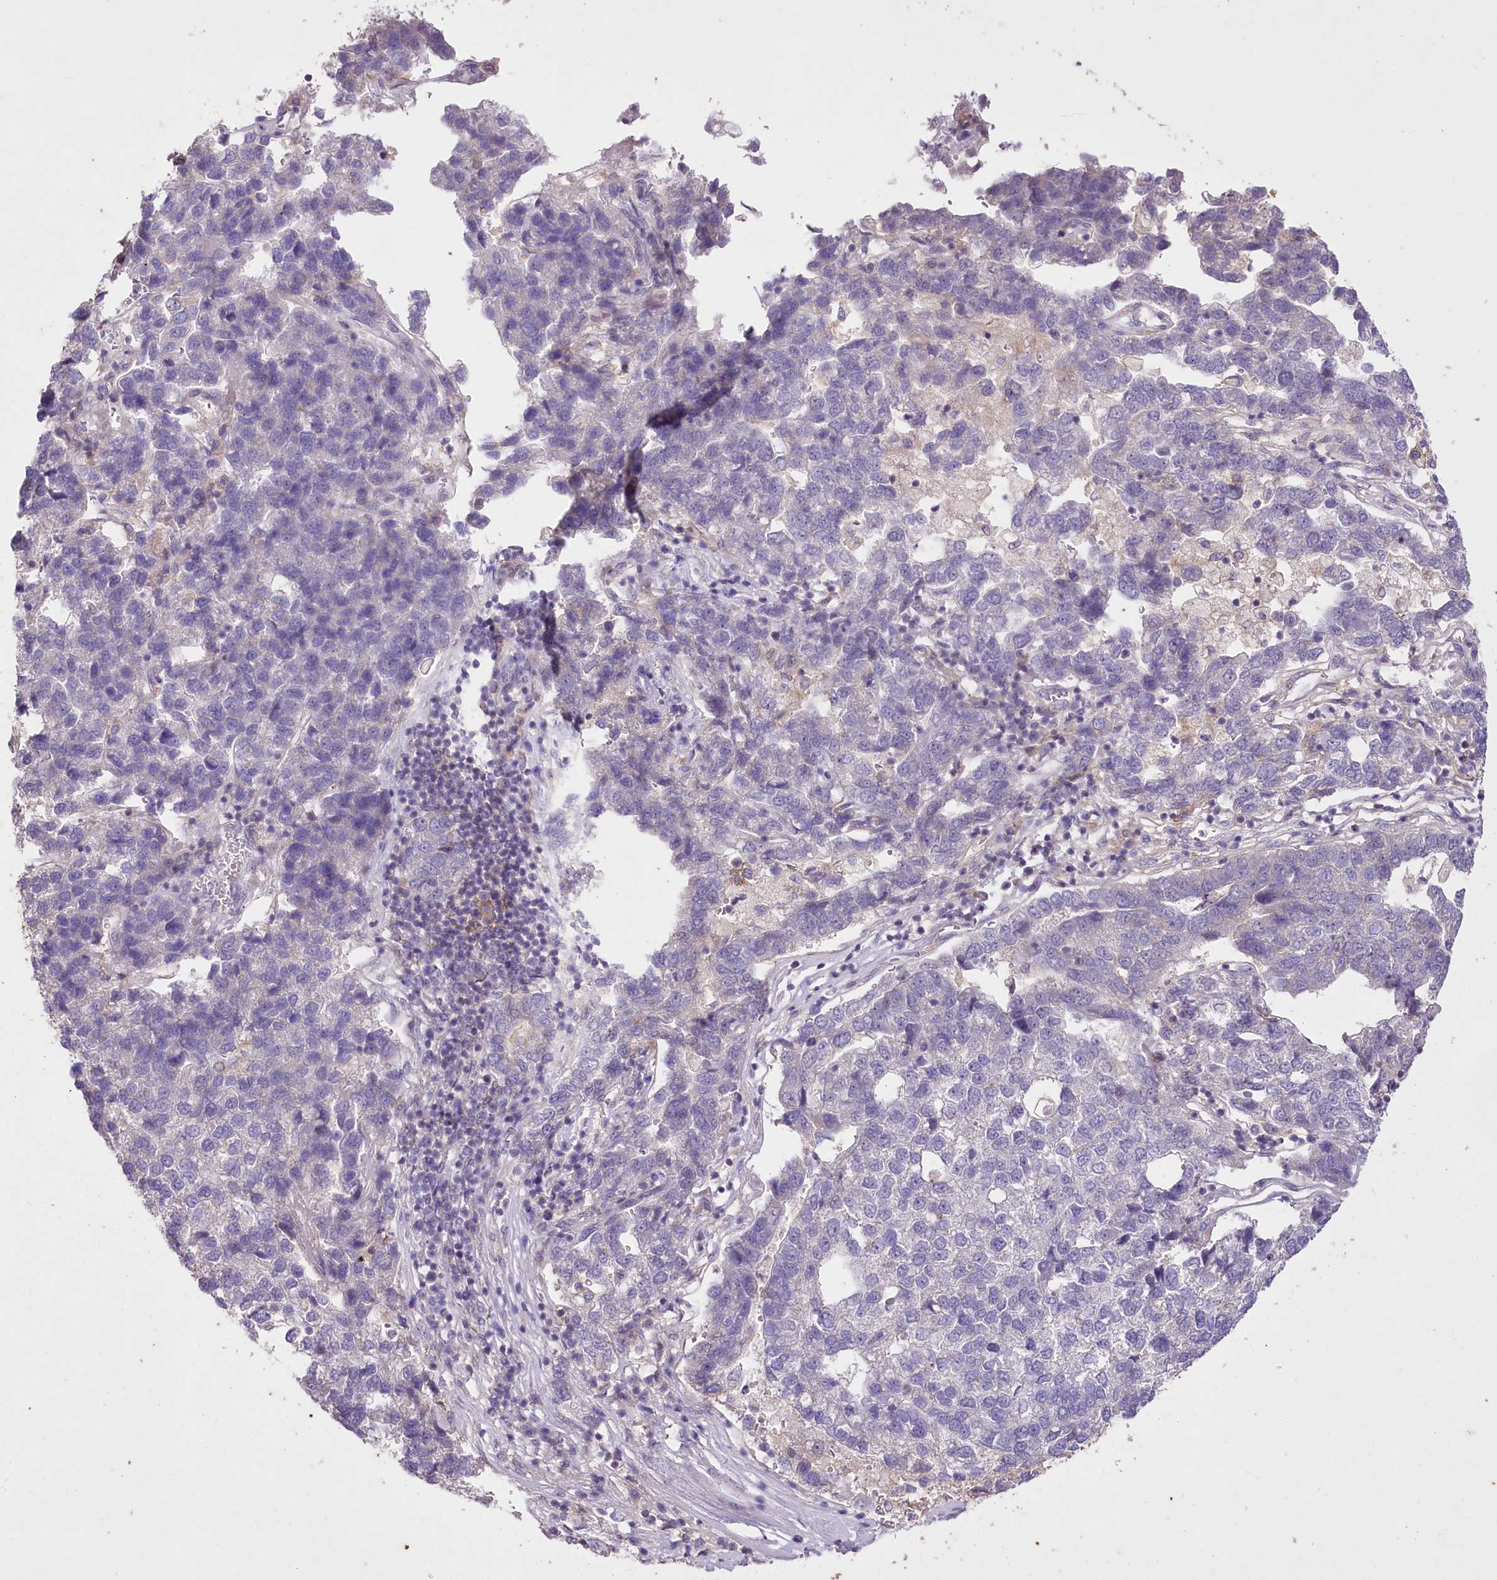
{"staining": {"intensity": "negative", "quantity": "none", "location": "none"}, "tissue": "pancreatic cancer", "cell_type": "Tumor cells", "image_type": "cancer", "snomed": [{"axis": "morphology", "description": "Adenocarcinoma, NOS"}, {"axis": "topography", "description": "Pancreas"}], "caption": "Pancreatic adenocarcinoma was stained to show a protein in brown. There is no significant staining in tumor cells.", "gene": "ENPP1", "patient": {"sex": "female", "age": 61}}